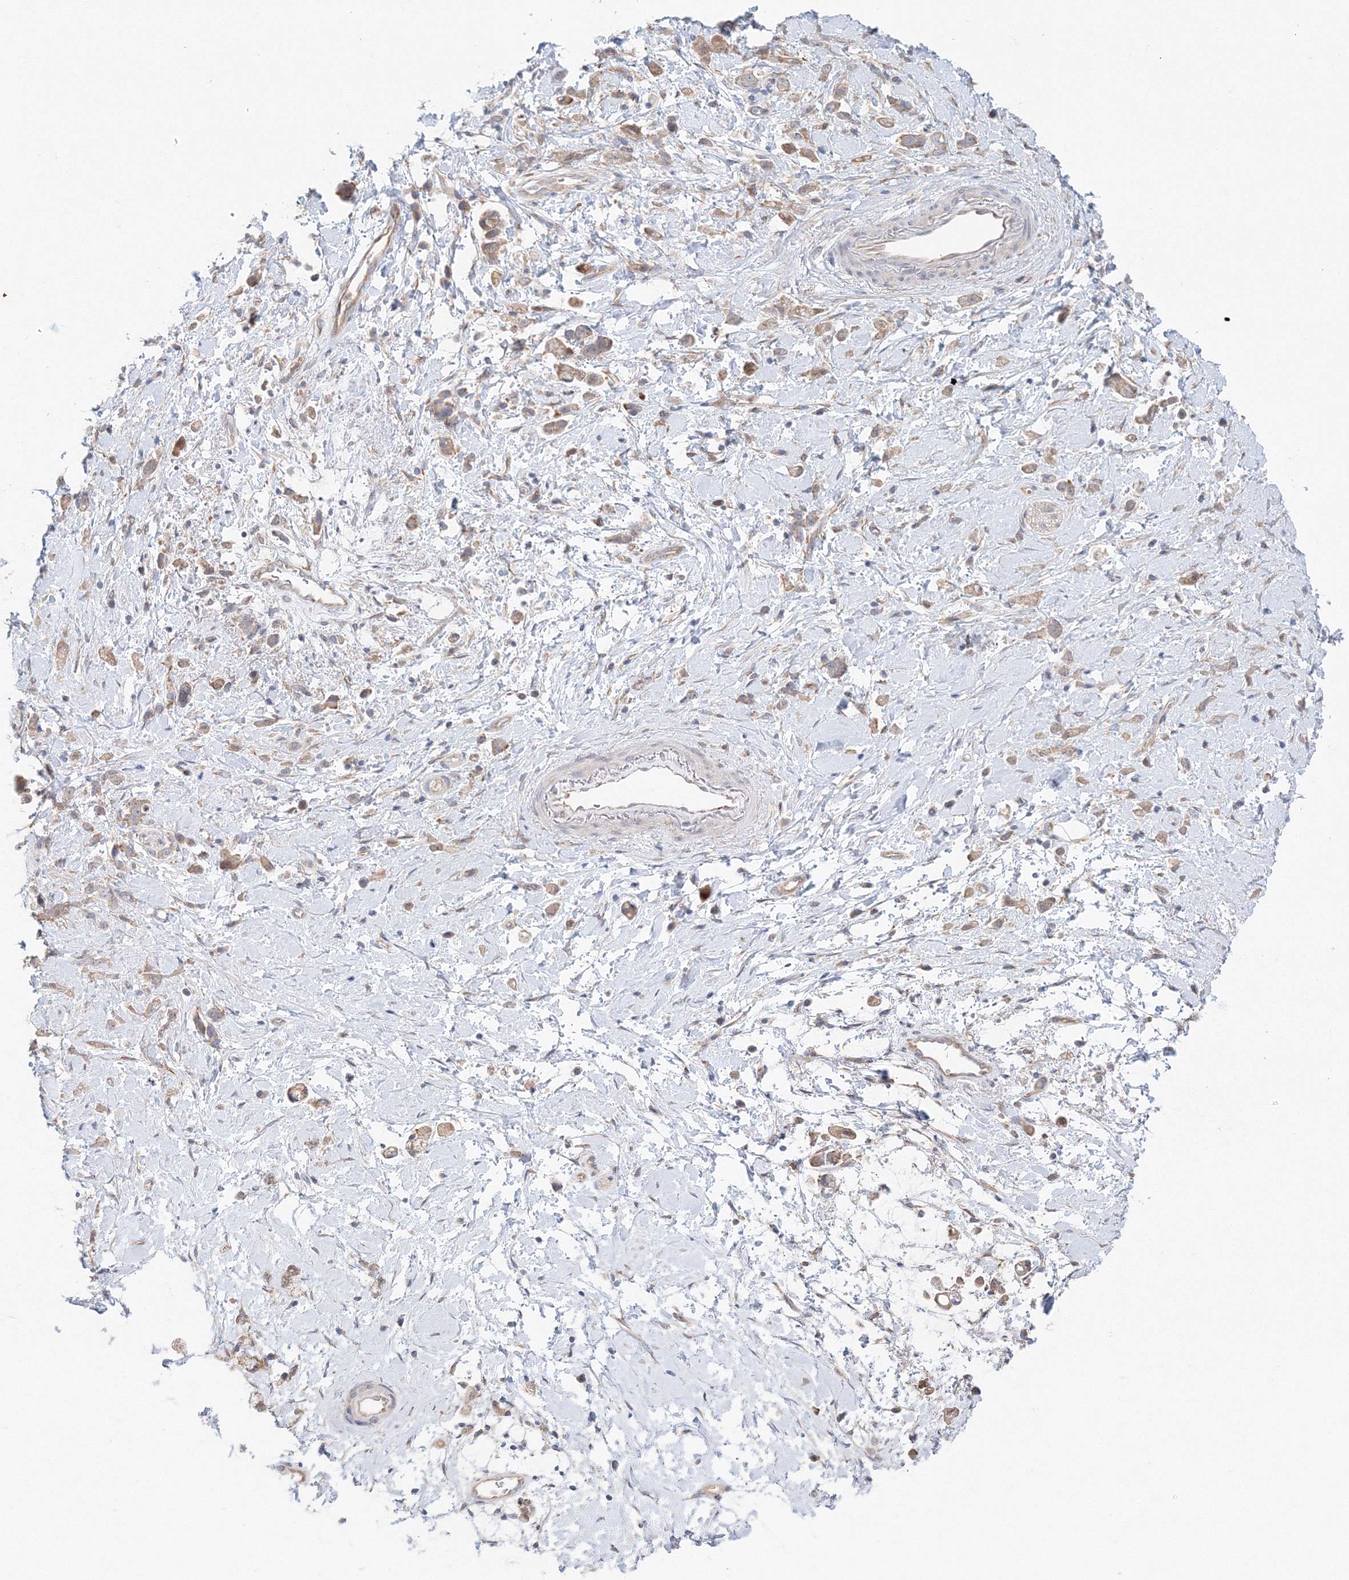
{"staining": {"intensity": "weak", "quantity": ">75%", "location": "cytoplasmic/membranous"}, "tissue": "stomach cancer", "cell_type": "Tumor cells", "image_type": "cancer", "snomed": [{"axis": "morphology", "description": "Adenocarcinoma, NOS"}, {"axis": "topography", "description": "Stomach"}], "caption": "Human stomach cancer (adenocarcinoma) stained with a brown dye reveals weak cytoplasmic/membranous positive staining in about >75% of tumor cells.", "gene": "TPRKB", "patient": {"sex": "female", "age": 60}}